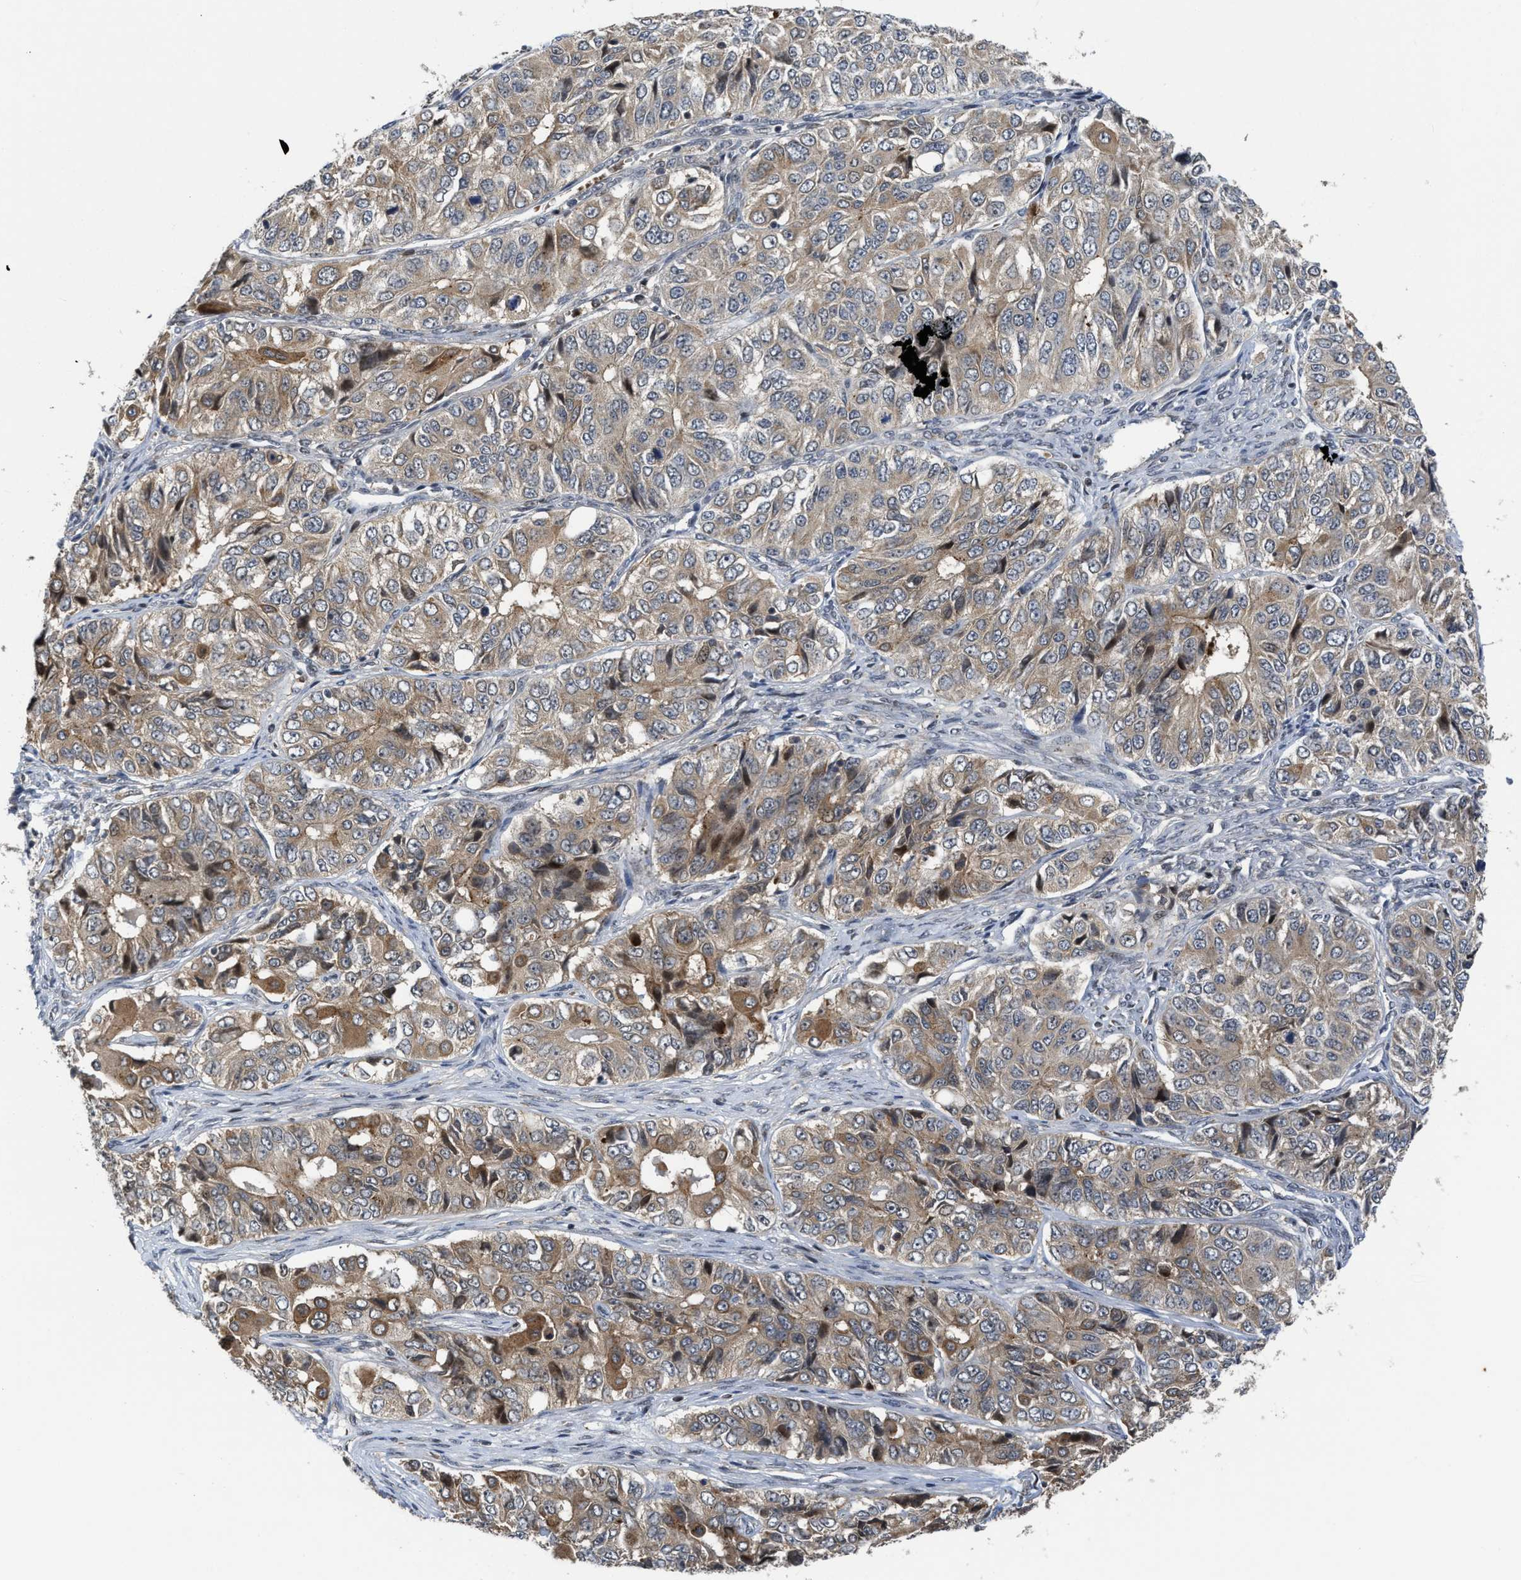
{"staining": {"intensity": "weak", "quantity": ">75%", "location": "cytoplasmic/membranous"}, "tissue": "ovarian cancer", "cell_type": "Tumor cells", "image_type": "cancer", "snomed": [{"axis": "morphology", "description": "Carcinoma, endometroid"}, {"axis": "topography", "description": "Ovary"}], "caption": "There is low levels of weak cytoplasmic/membranous expression in tumor cells of ovarian cancer (endometroid carcinoma), as demonstrated by immunohistochemical staining (brown color).", "gene": "DNAJC28", "patient": {"sex": "female", "age": 51}}